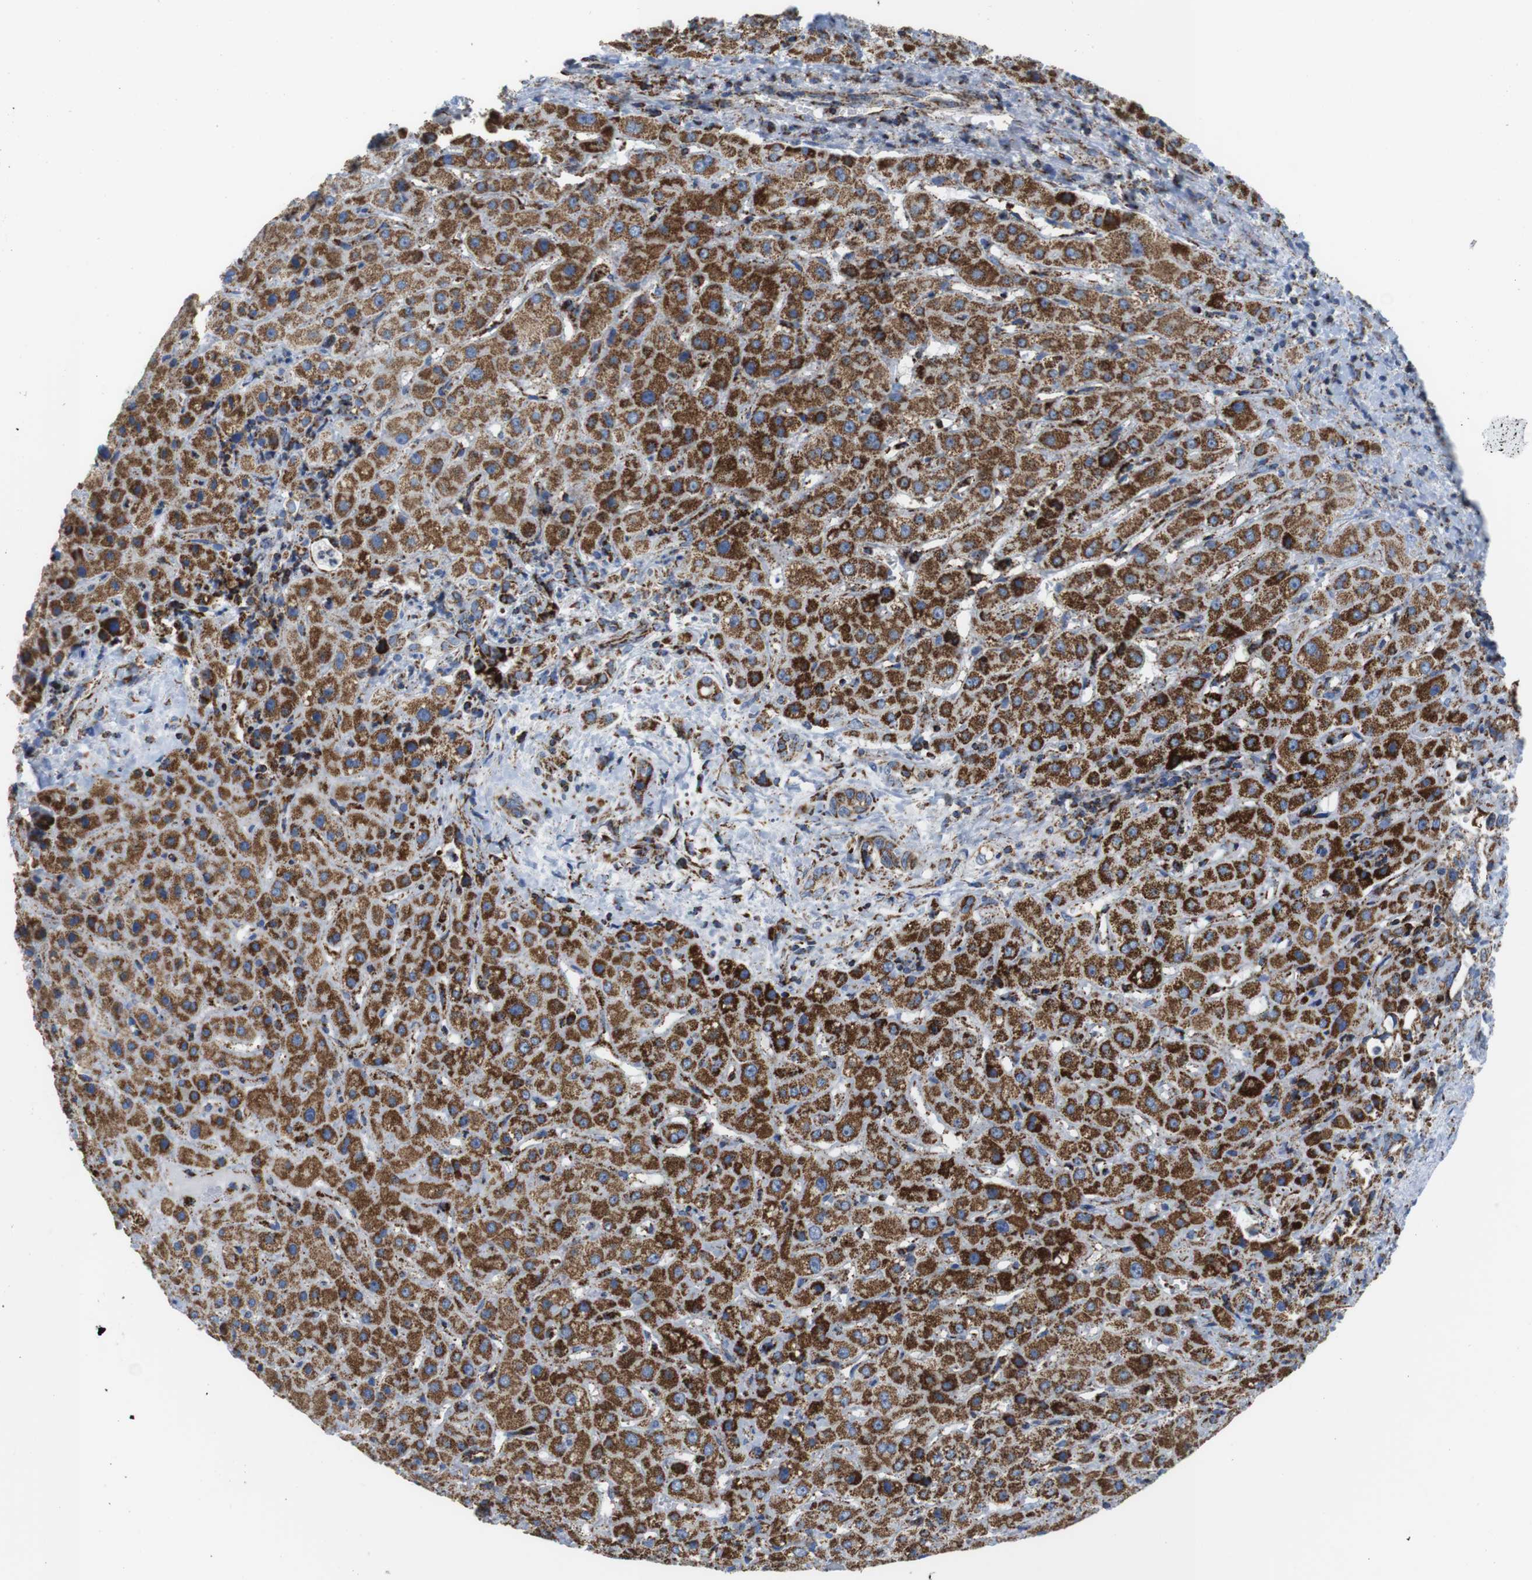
{"staining": {"intensity": "strong", "quantity": ">75%", "location": "cytoplasmic/membranous"}, "tissue": "liver cancer", "cell_type": "Tumor cells", "image_type": "cancer", "snomed": [{"axis": "morphology", "description": "Cholangiocarcinoma"}, {"axis": "topography", "description": "Liver"}], "caption": "Liver cancer tissue reveals strong cytoplasmic/membranous expression in about >75% of tumor cells", "gene": "ATP5PO", "patient": {"sex": "female", "age": 65}}